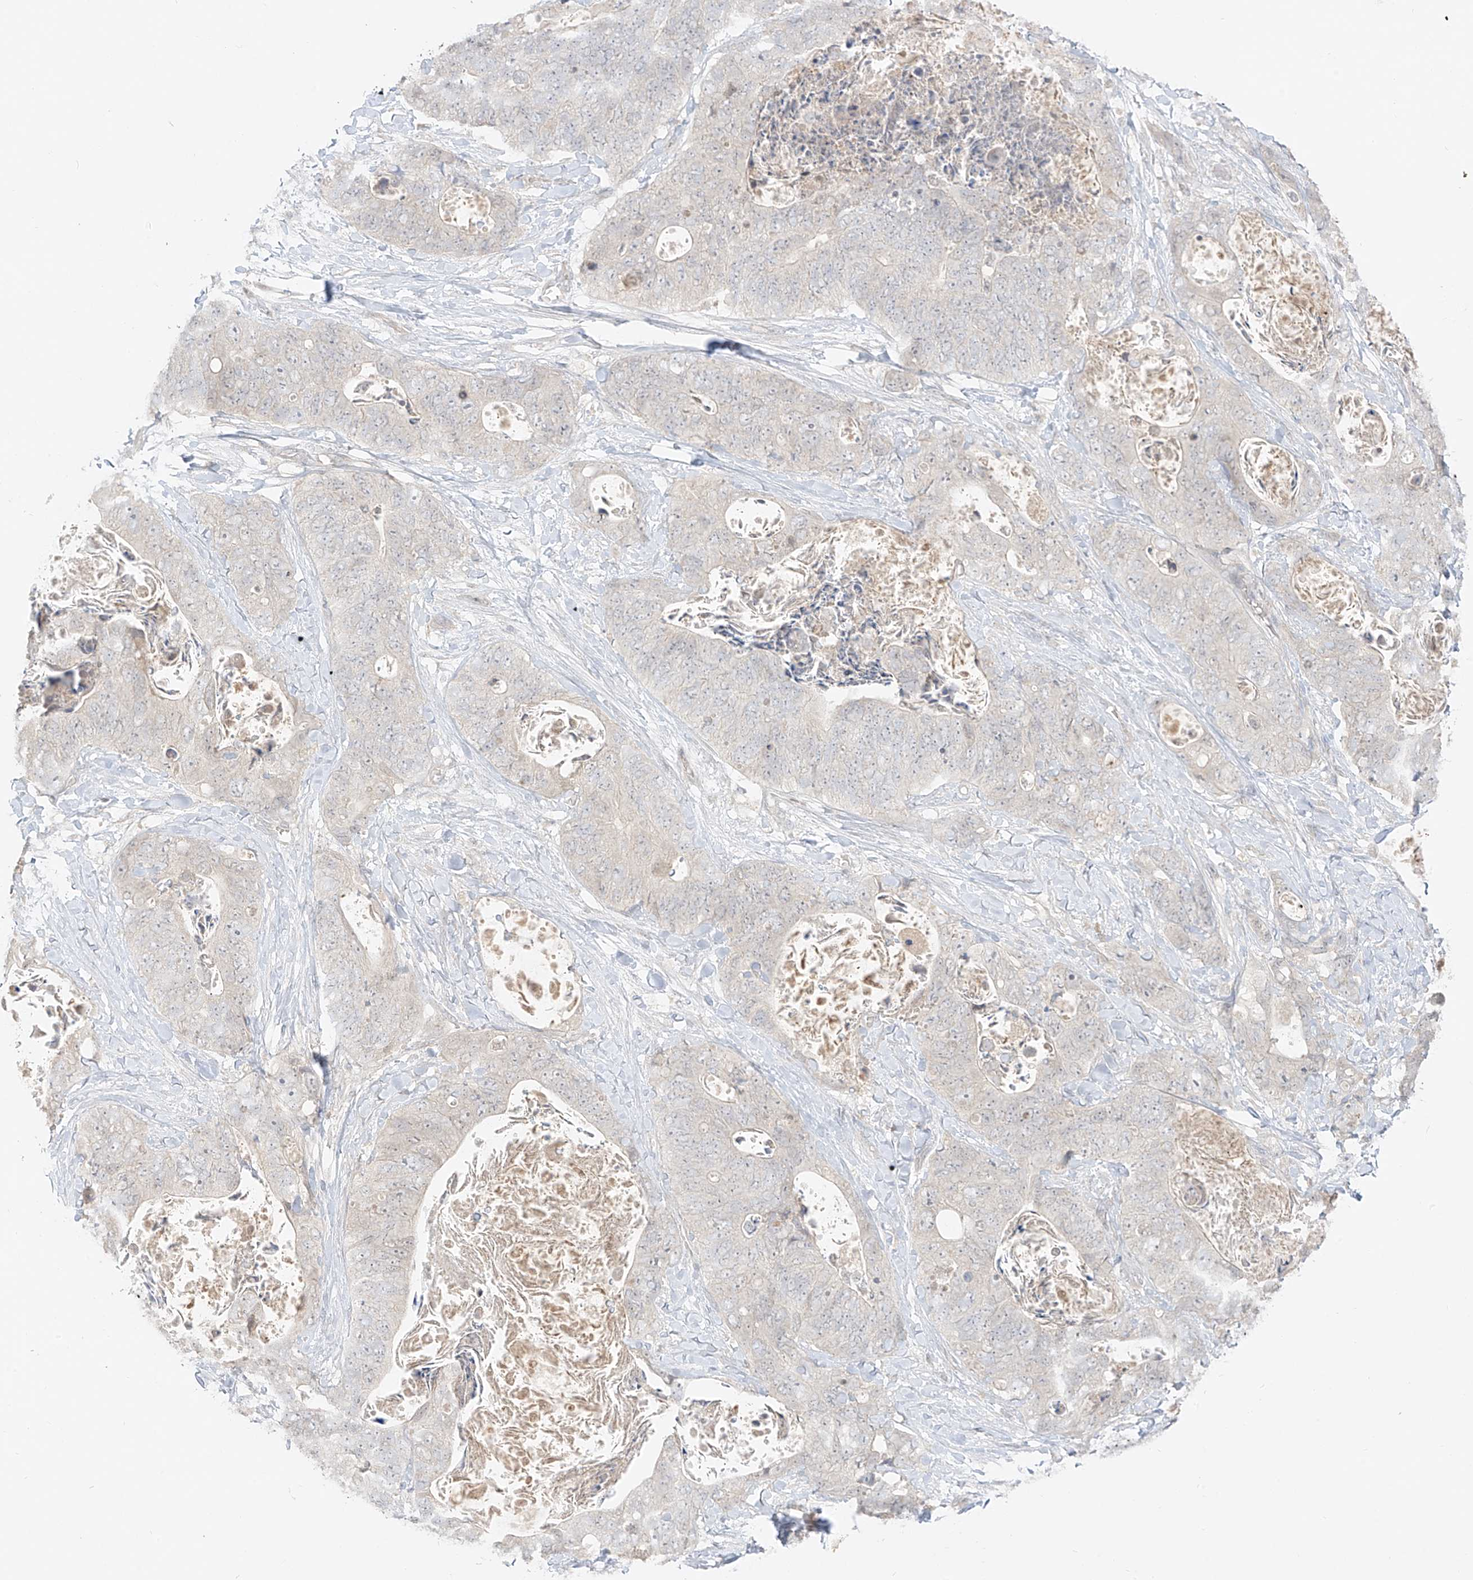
{"staining": {"intensity": "negative", "quantity": "none", "location": "none"}, "tissue": "stomach cancer", "cell_type": "Tumor cells", "image_type": "cancer", "snomed": [{"axis": "morphology", "description": "Adenocarcinoma, NOS"}, {"axis": "topography", "description": "Stomach"}], "caption": "DAB (3,3'-diaminobenzidine) immunohistochemical staining of stomach adenocarcinoma demonstrates no significant expression in tumor cells. (DAB (3,3'-diaminobenzidine) immunohistochemistry with hematoxylin counter stain).", "gene": "LIPT1", "patient": {"sex": "female", "age": 89}}